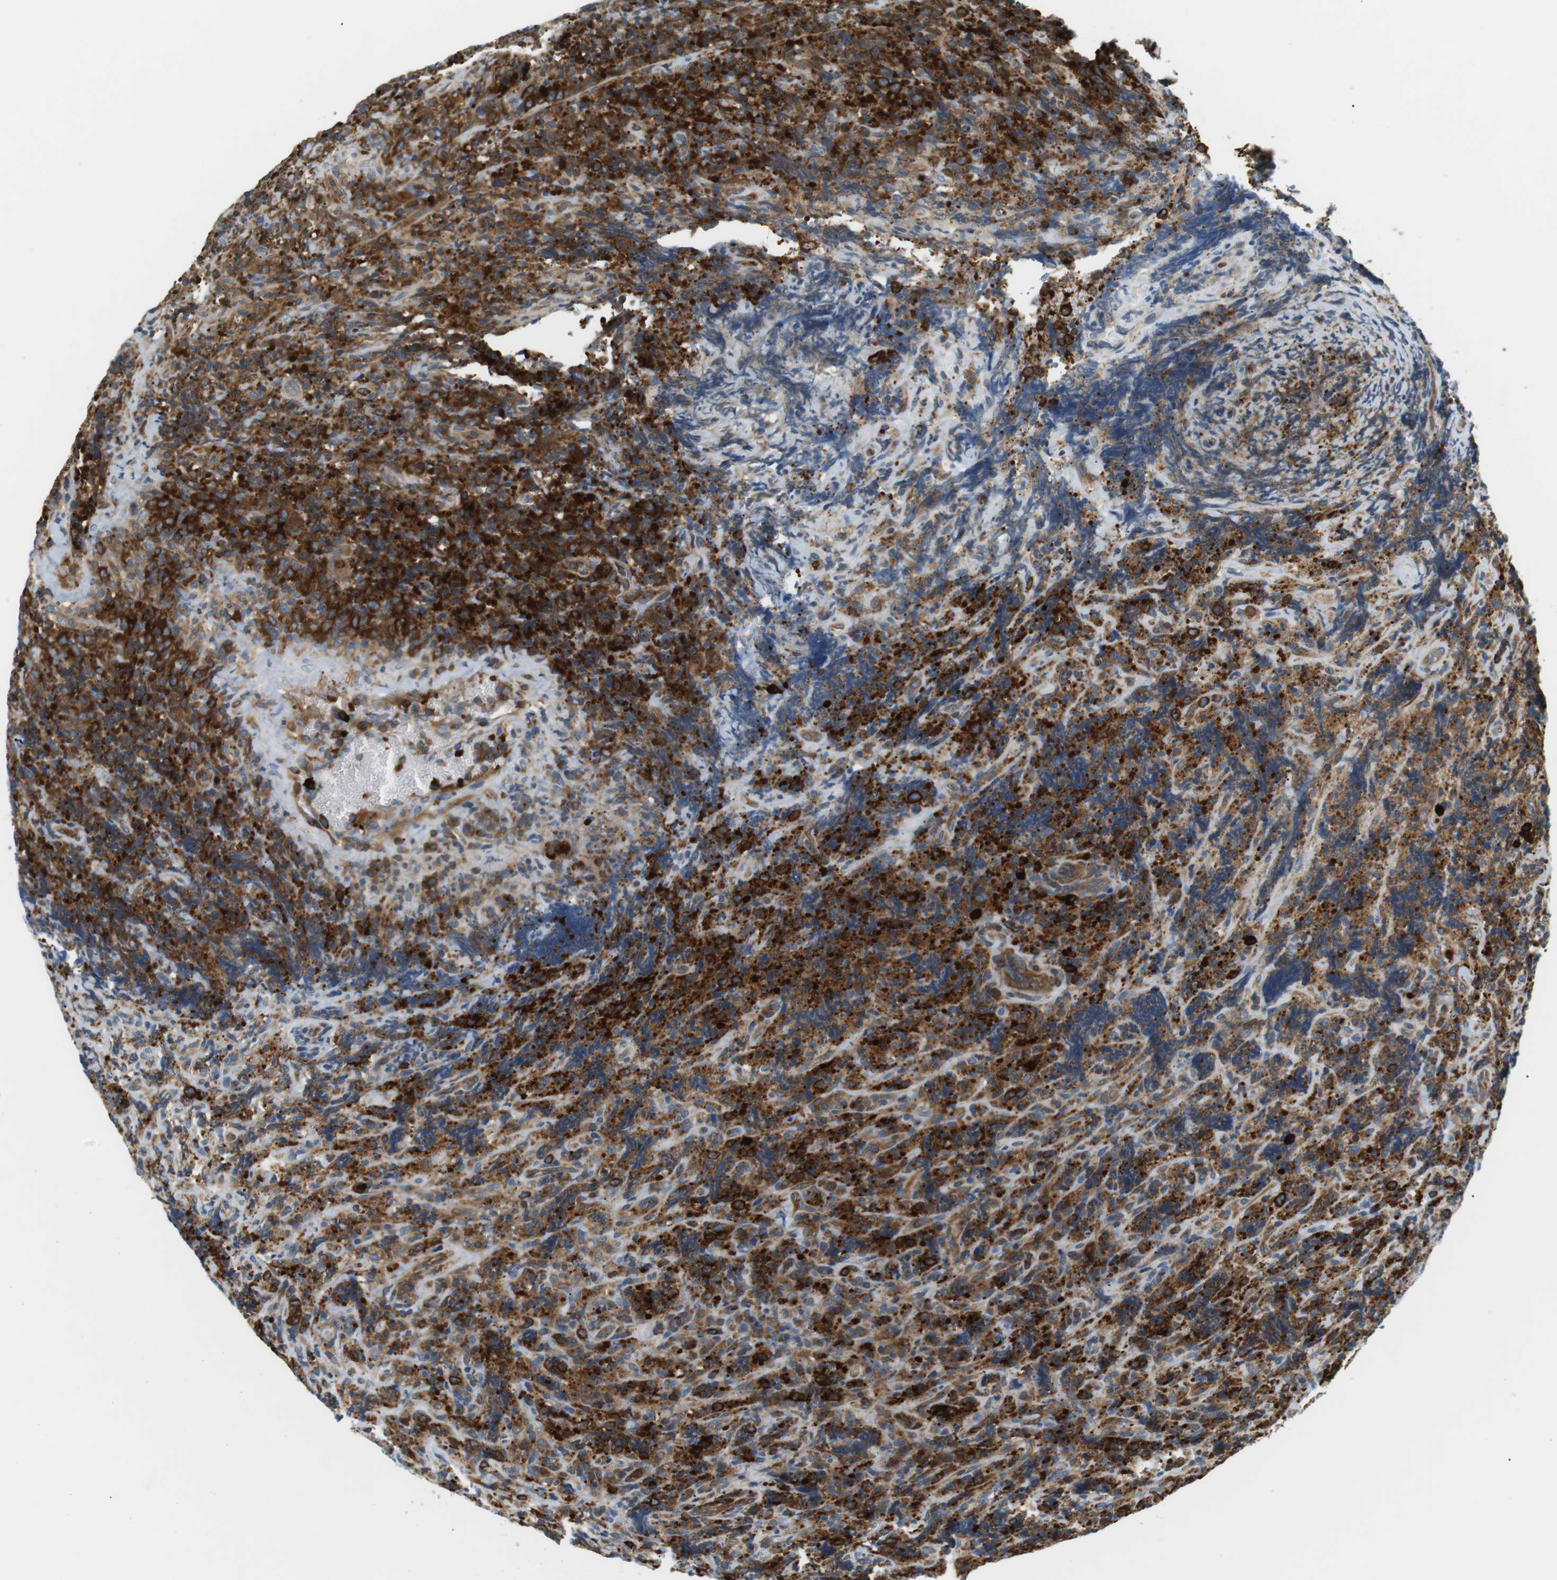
{"staining": {"intensity": "strong", "quantity": ">75%", "location": "cytoplasmic/membranous"}, "tissue": "lymphoma", "cell_type": "Tumor cells", "image_type": "cancer", "snomed": [{"axis": "morphology", "description": "Malignant lymphoma, non-Hodgkin's type, High grade"}, {"axis": "topography", "description": "Tonsil"}], "caption": "Immunohistochemical staining of lymphoma exhibits high levels of strong cytoplasmic/membranous expression in about >75% of tumor cells. The protein is stained brown, and the nuclei are stained in blue (DAB IHC with brightfield microscopy, high magnification).", "gene": "TMEM200A", "patient": {"sex": "female", "age": 36}}